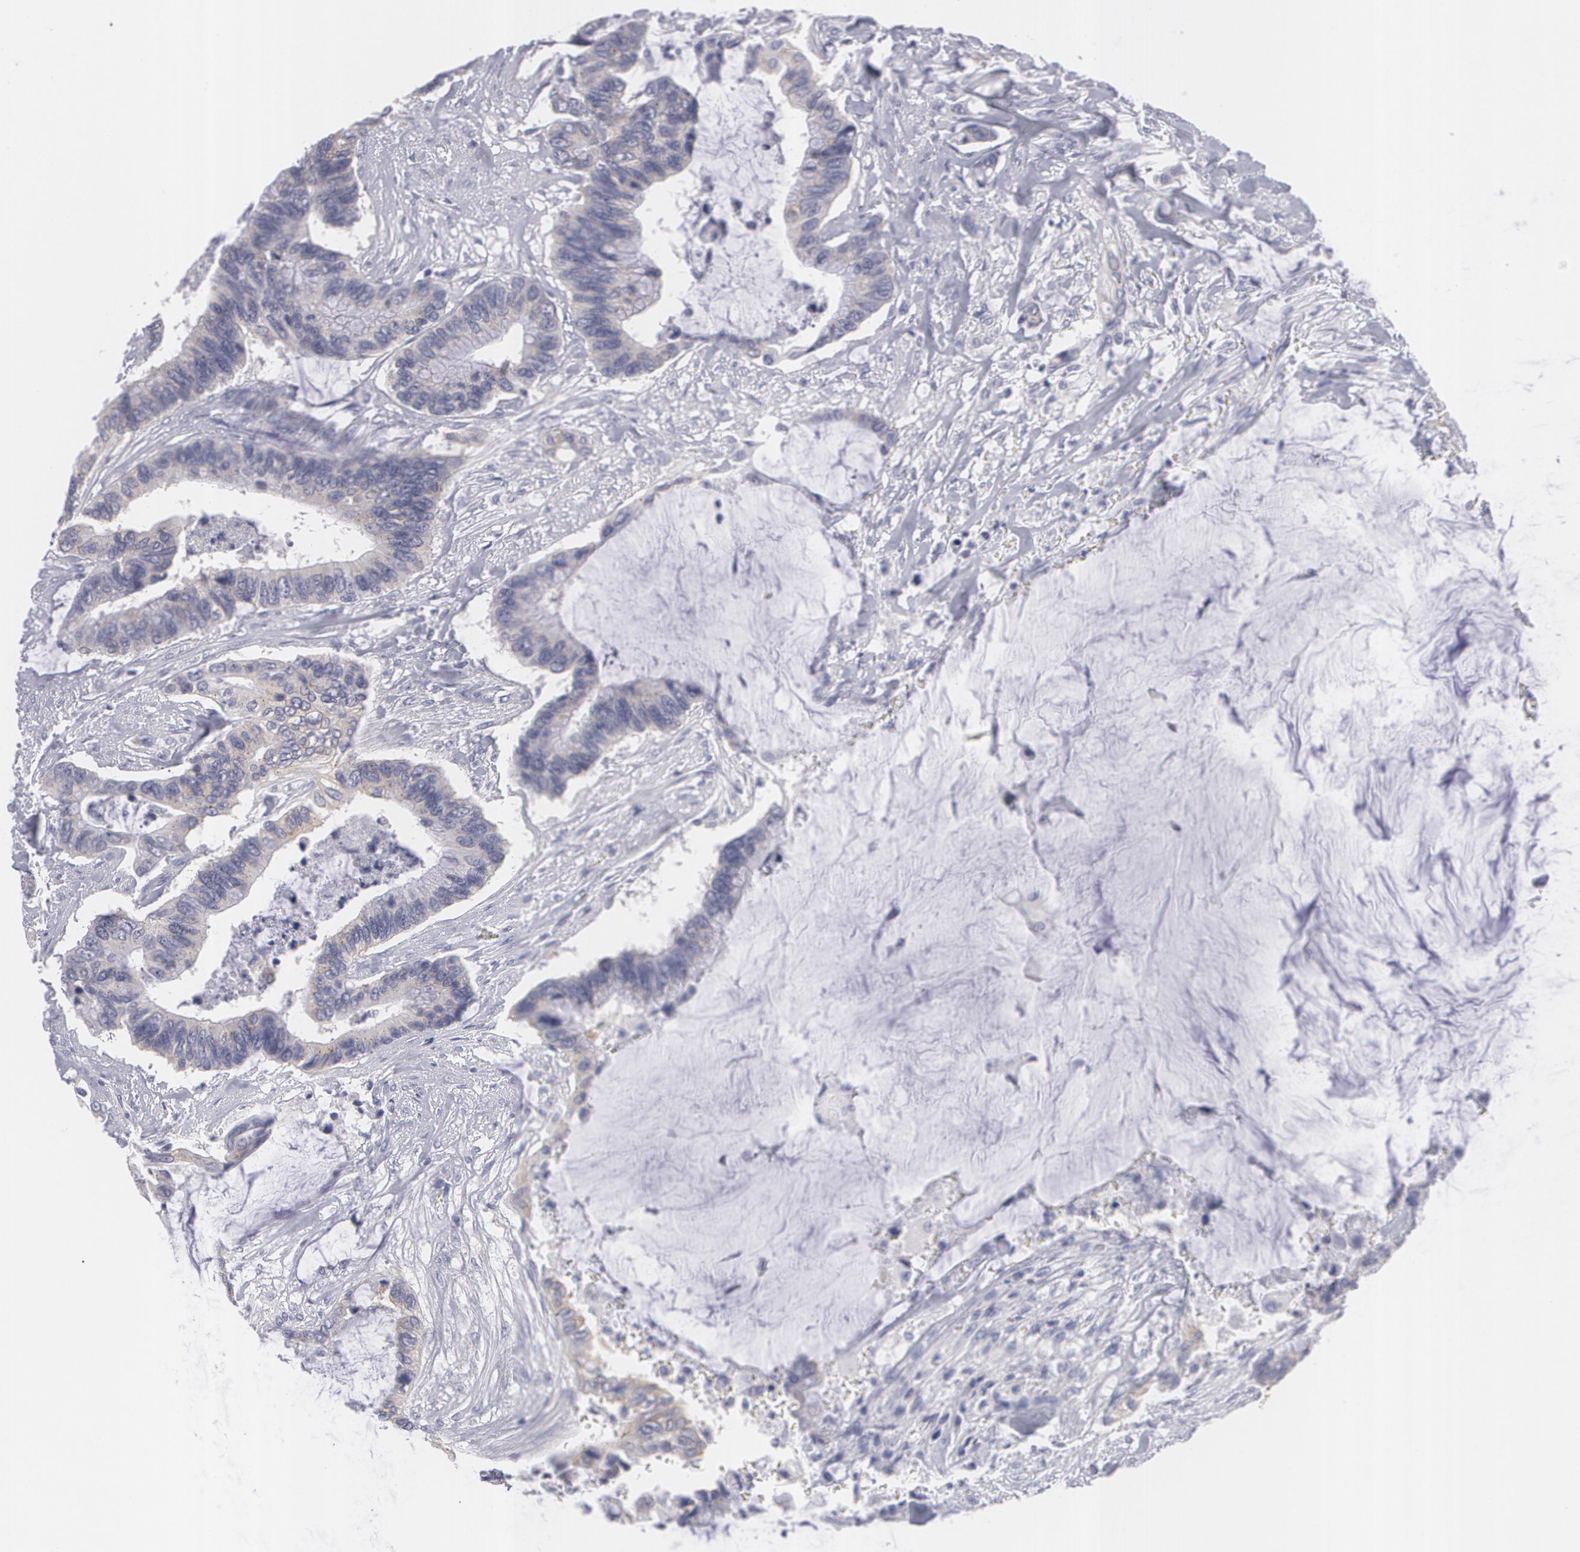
{"staining": {"intensity": "negative", "quantity": "none", "location": "none"}, "tissue": "colorectal cancer", "cell_type": "Tumor cells", "image_type": "cancer", "snomed": [{"axis": "morphology", "description": "Adenocarcinoma, NOS"}, {"axis": "topography", "description": "Rectum"}], "caption": "The micrograph displays no significant expression in tumor cells of colorectal cancer. The staining was performed using DAB (3,3'-diaminobenzidine) to visualize the protein expression in brown, while the nuclei were stained in blue with hematoxylin (Magnification: 20x).", "gene": "MBNL3", "patient": {"sex": "female", "age": 59}}